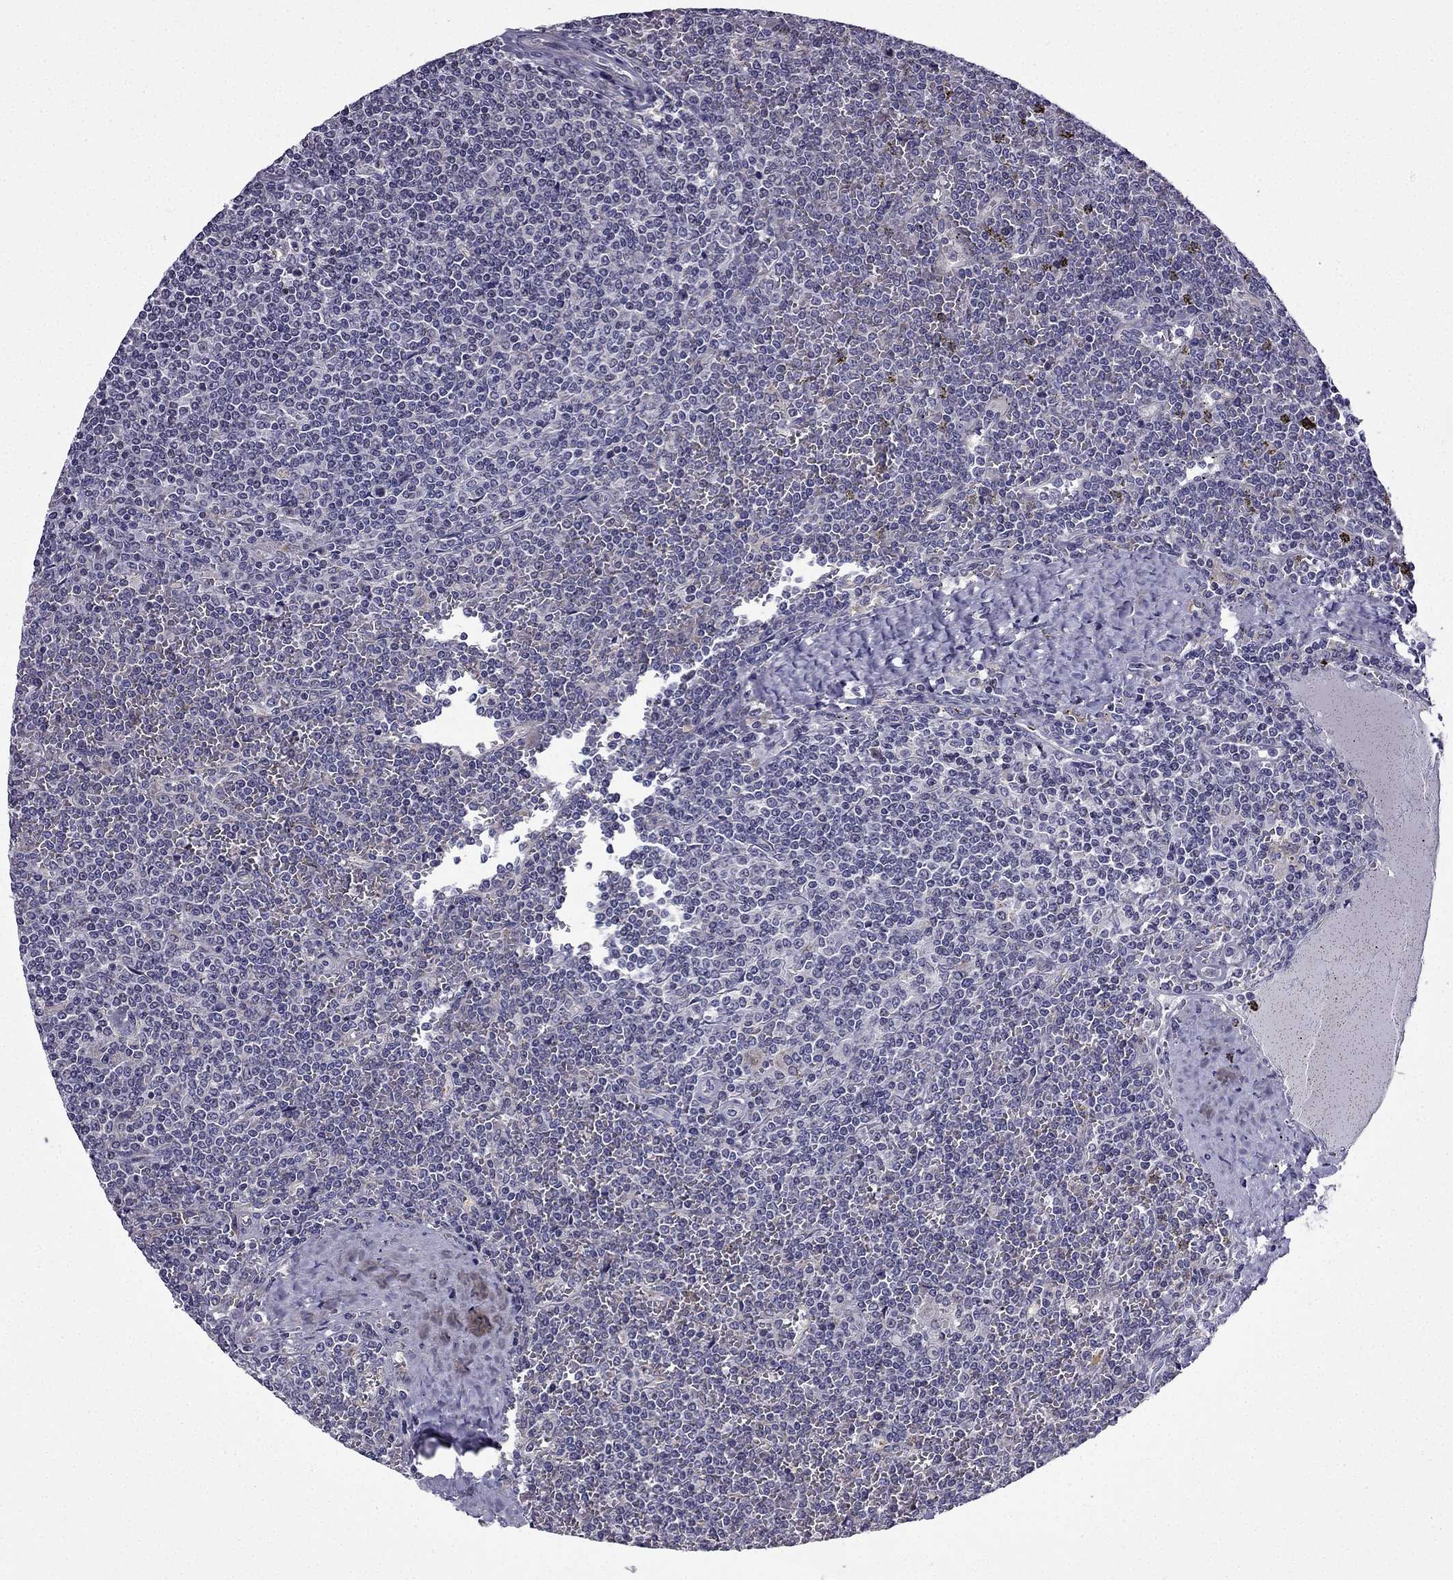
{"staining": {"intensity": "negative", "quantity": "none", "location": "none"}, "tissue": "lymphoma", "cell_type": "Tumor cells", "image_type": "cancer", "snomed": [{"axis": "morphology", "description": "Malignant lymphoma, non-Hodgkin's type, Low grade"}, {"axis": "topography", "description": "Spleen"}], "caption": "A histopathology image of human lymphoma is negative for staining in tumor cells.", "gene": "SLC6A2", "patient": {"sex": "female", "age": 19}}